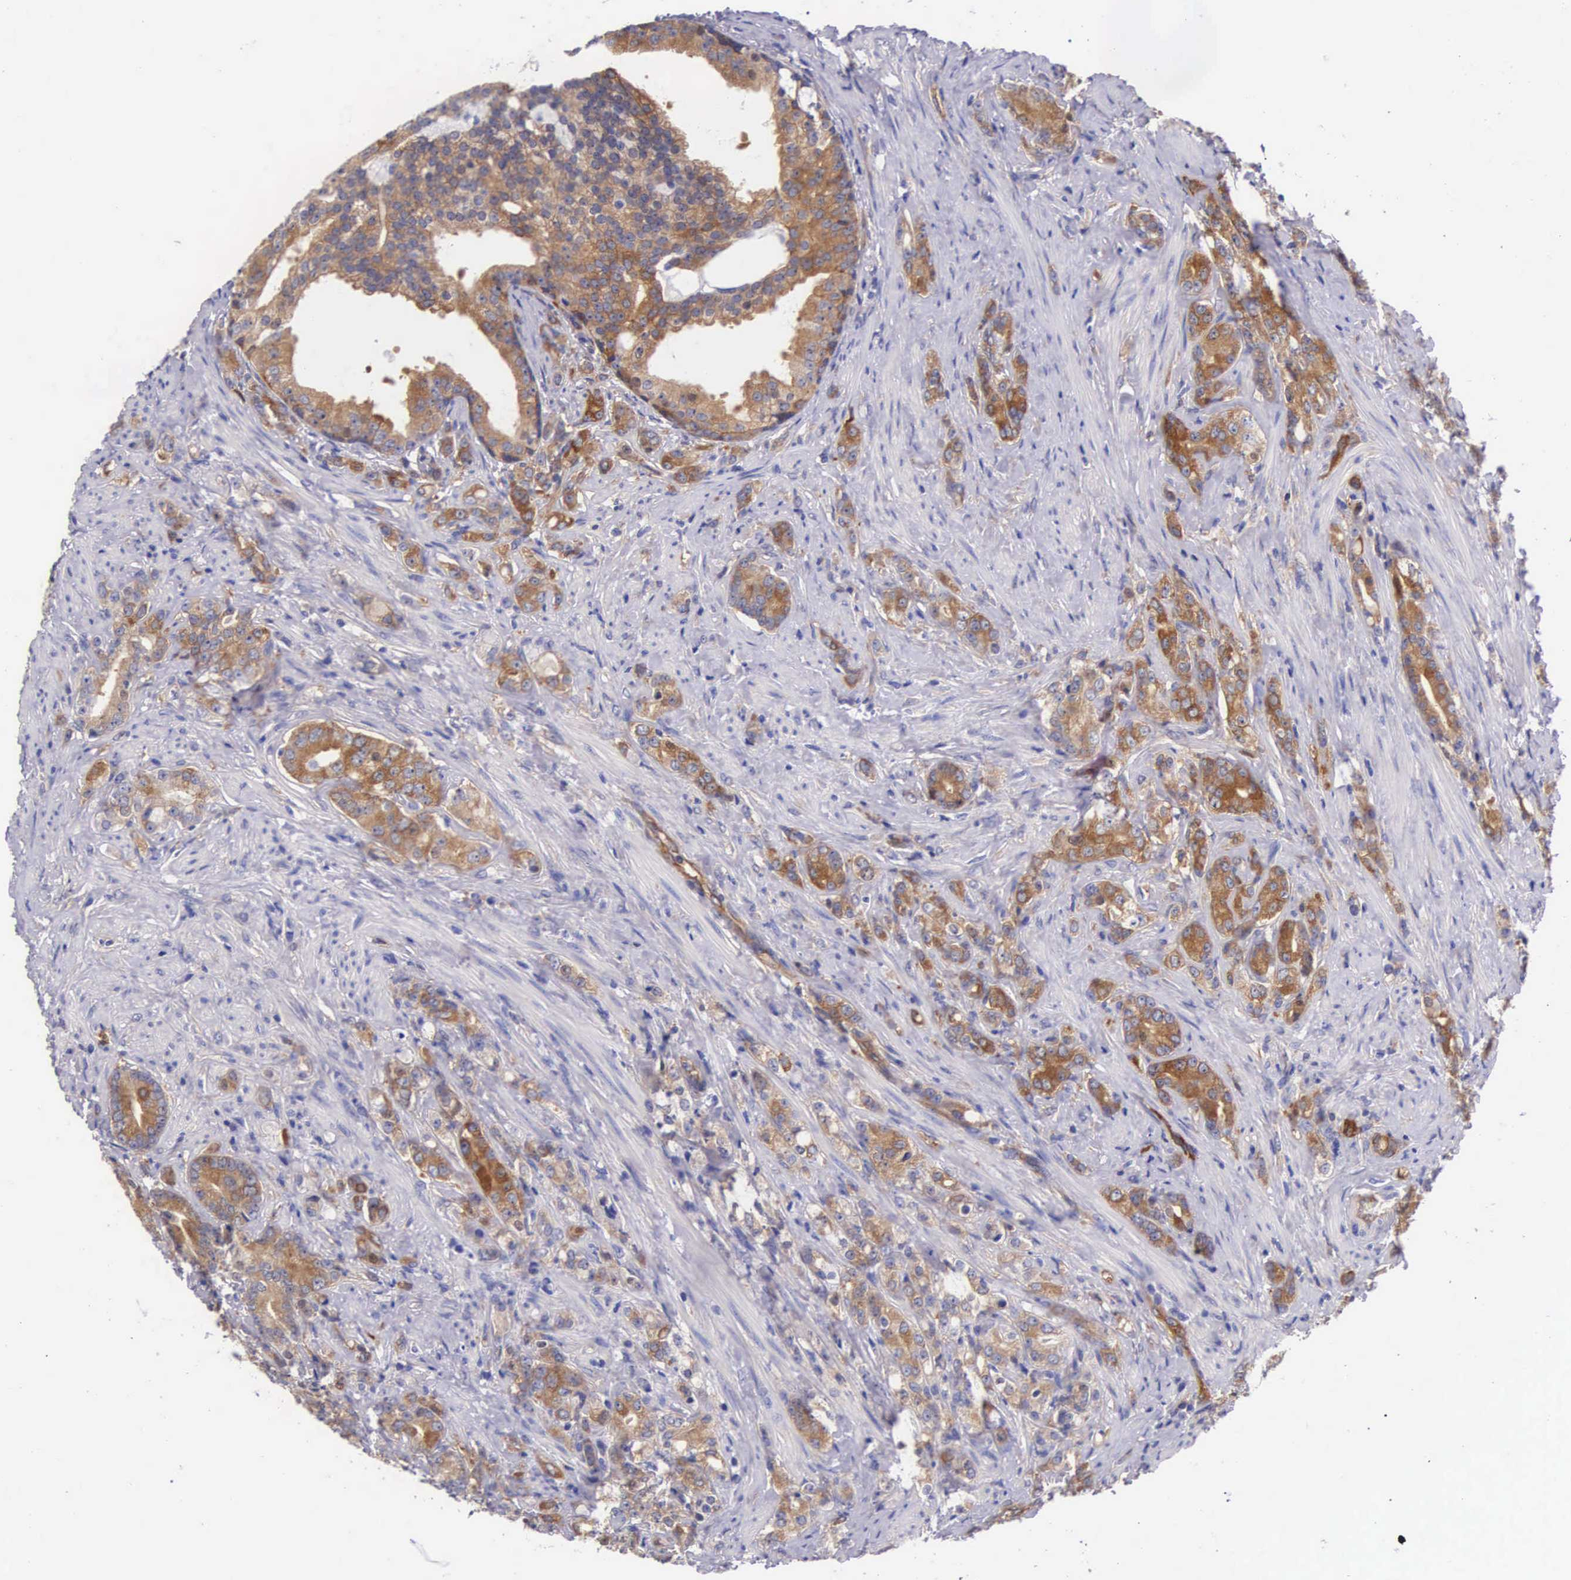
{"staining": {"intensity": "strong", "quantity": ">75%", "location": "cytoplasmic/membranous"}, "tissue": "prostate cancer", "cell_type": "Tumor cells", "image_type": "cancer", "snomed": [{"axis": "morphology", "description": "Adenocarcinoma, Medium grade"}, {"axis": "topography", "description": "Prostate"}], "caption": "IHC of human prostate cancer demonstrates high levels of strong cytoplasmic/membranous positivity in about >75% of tumor cells.", "gene": "BCAR1", "patient": {"sex": "male", "age": 59}}